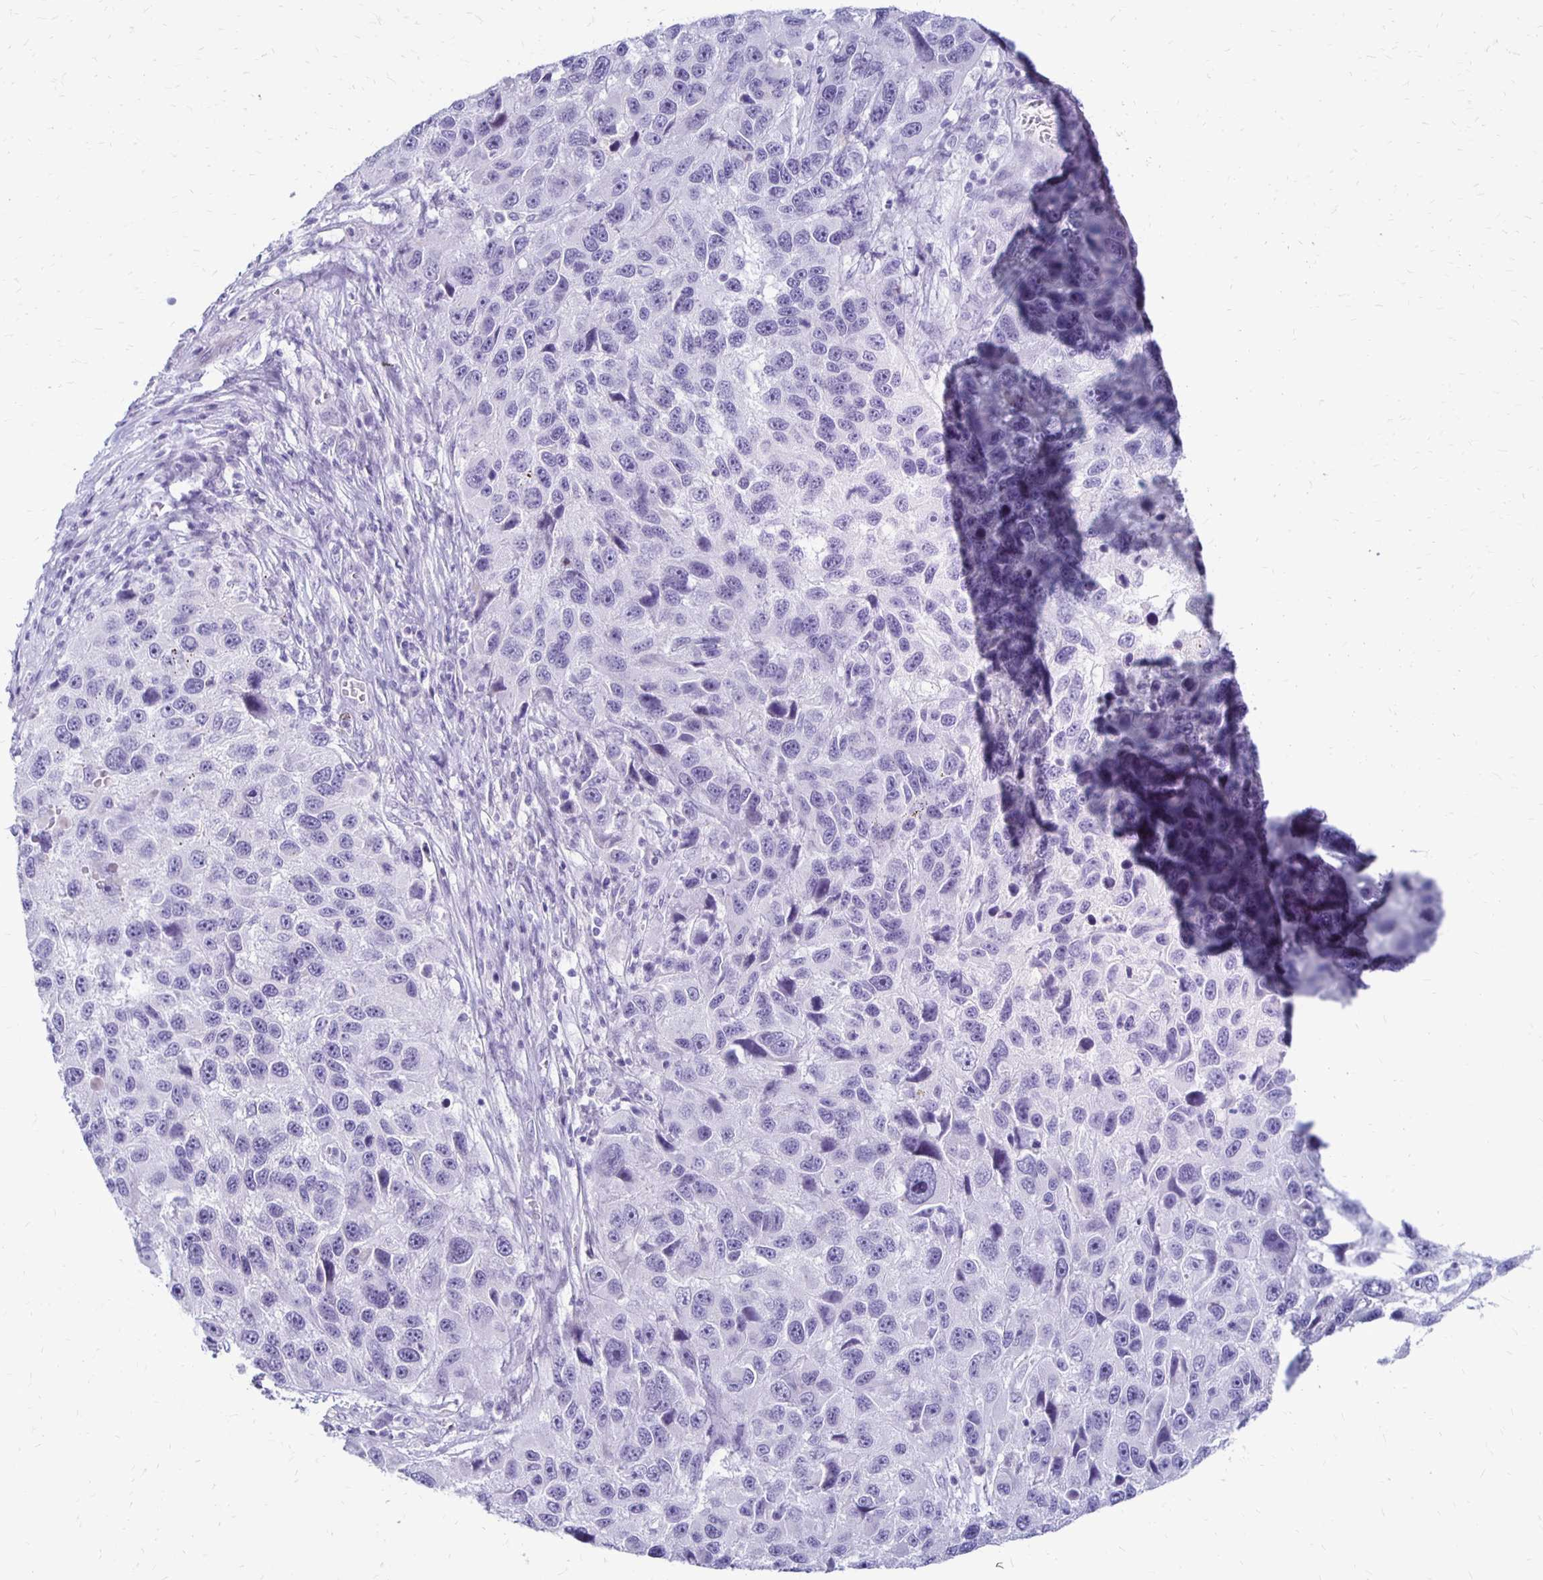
{"staining": {"intensity": "negative", "quantity": "none", "location": "none"}, "tissue": "melanoma", "cell_type": "Tumor cells", "image_type": "cancer", "snomed": [{"axis": "morphology", "description": "Malignant melanoma, NOS"}, {"axis": "topography", "description": "Skin"}], "caption": "There is no significant expression in tumor cells of melanoma. Nuclei are stained in blue.", "gene": "RYR1", "patient": {"sex": "male", "age": 53}}